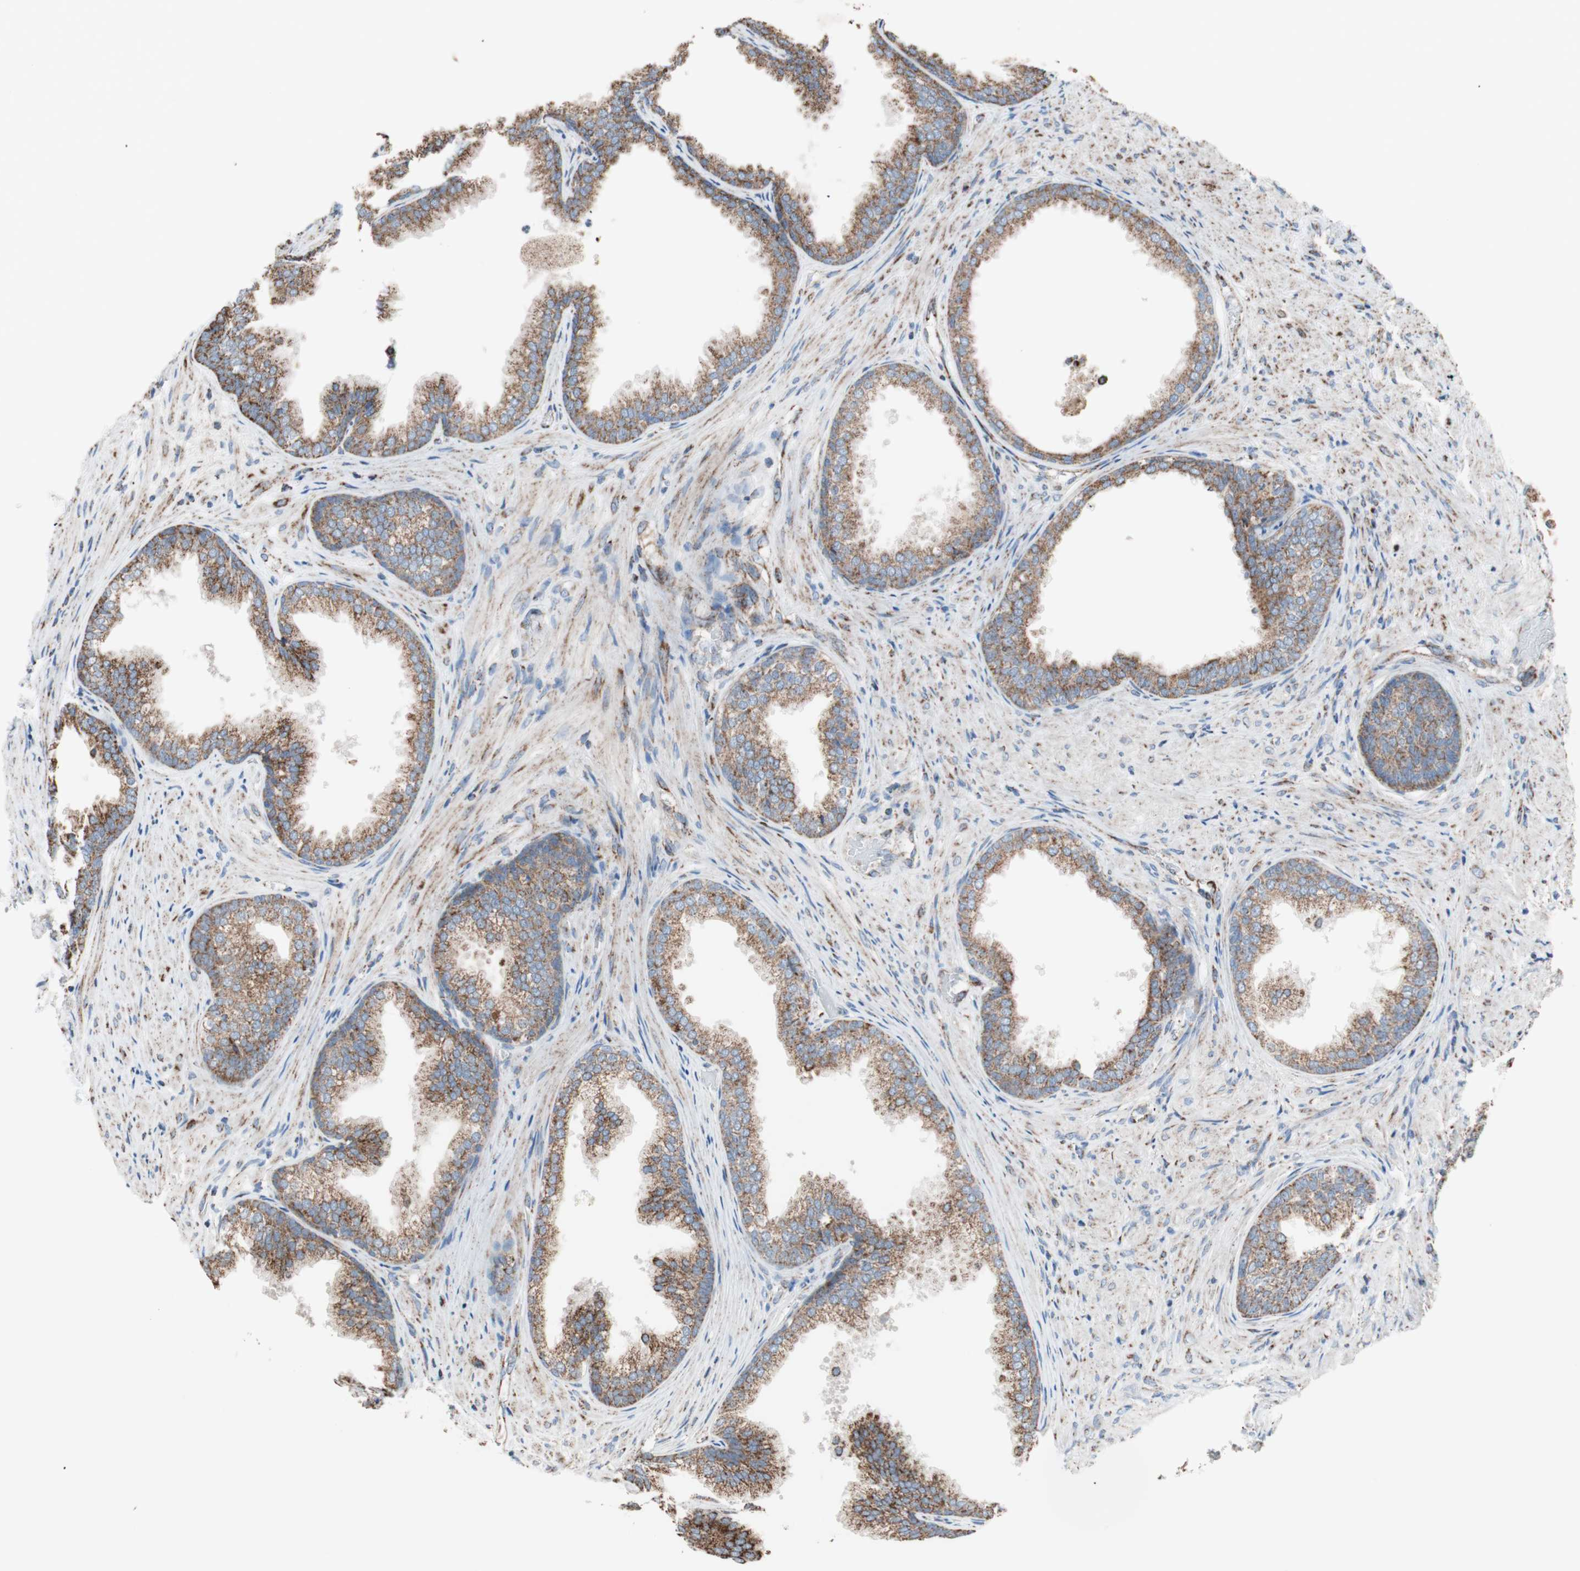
{"staining": {"intensity": "strong", "quantity": ">75%", "location": "cytoplasmic/membranous"}, "tissue": "prostate", "cell_type": "Glandular cells", "image_type": "normal", "snomed": [{"axis": "morphology", "description": "Normal tissue, NOS"}, {"axis": "topography", "description": "Prostate"}], "caption": "Immunohistochemistry (IHC) image of unremarkable prostate stained for a protein (brown), which exhibits high levels of strong cytoplasmic/membranous staining in approximately >75% of glandular cells.", "gene": "PCSK4", "patient": {"sex": "male", "age": 76}}